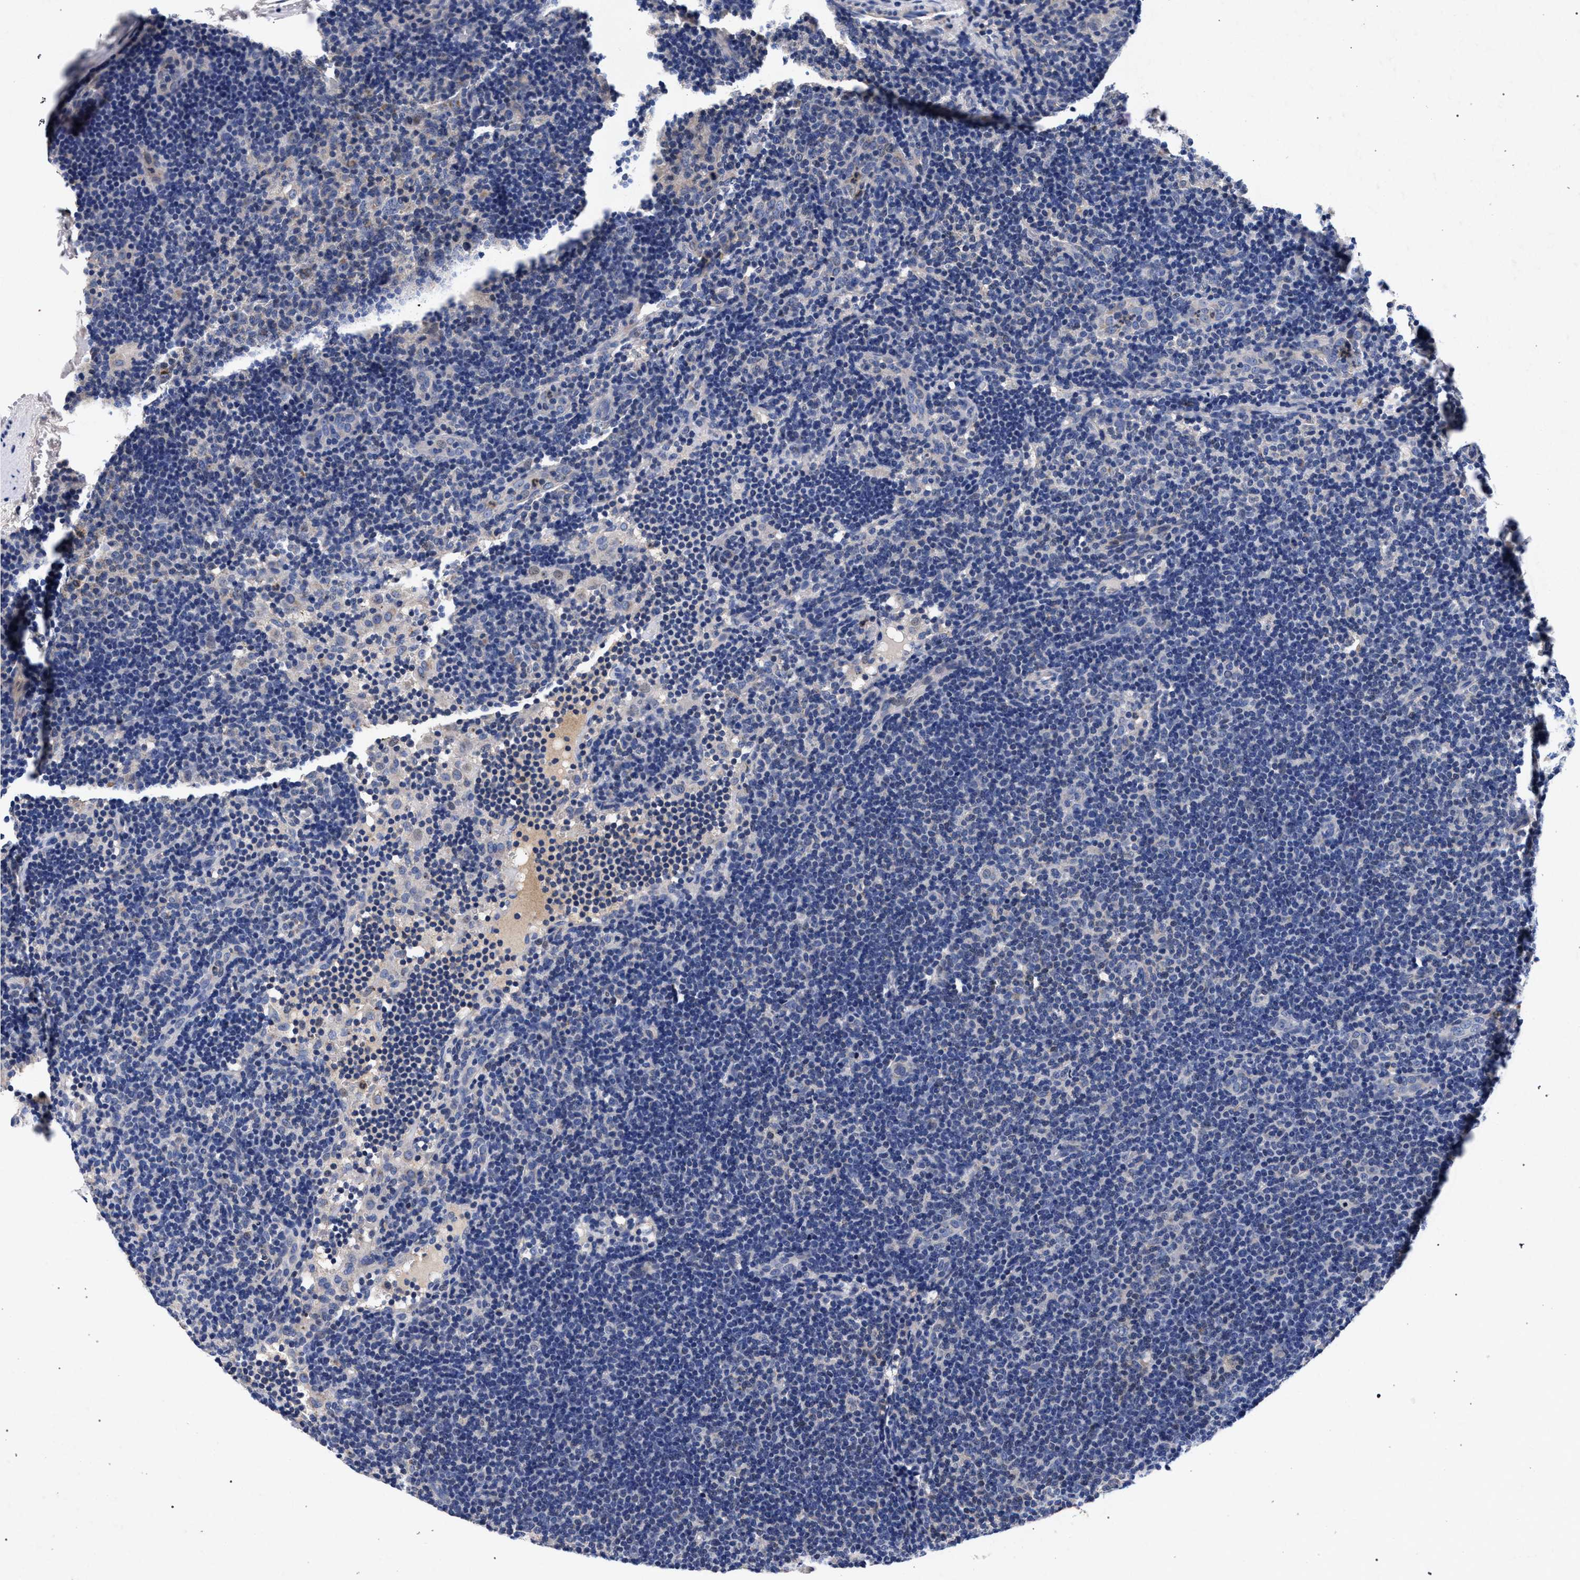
{"staining": {"intensity": "negative", "quantity": "none", "location": "none"}, "tissue": "lymphoma", "cell_type": "Tumor cells", "image_type": "cancer", "snomed": [{"axis": "morphology", "description": "Hodgkin's disease, NOS"}, {"axis": "topography", "description": "Lymph node"}], "caption": "This photomicrograph is of Hodgkin's disease stained with IHC to label a protein in brown with the nuclei are counter-stained blue. There is no positivity in tumor cells.", "gene": "HSD17B14", "patient": {"sex": "female", "age": 57}}